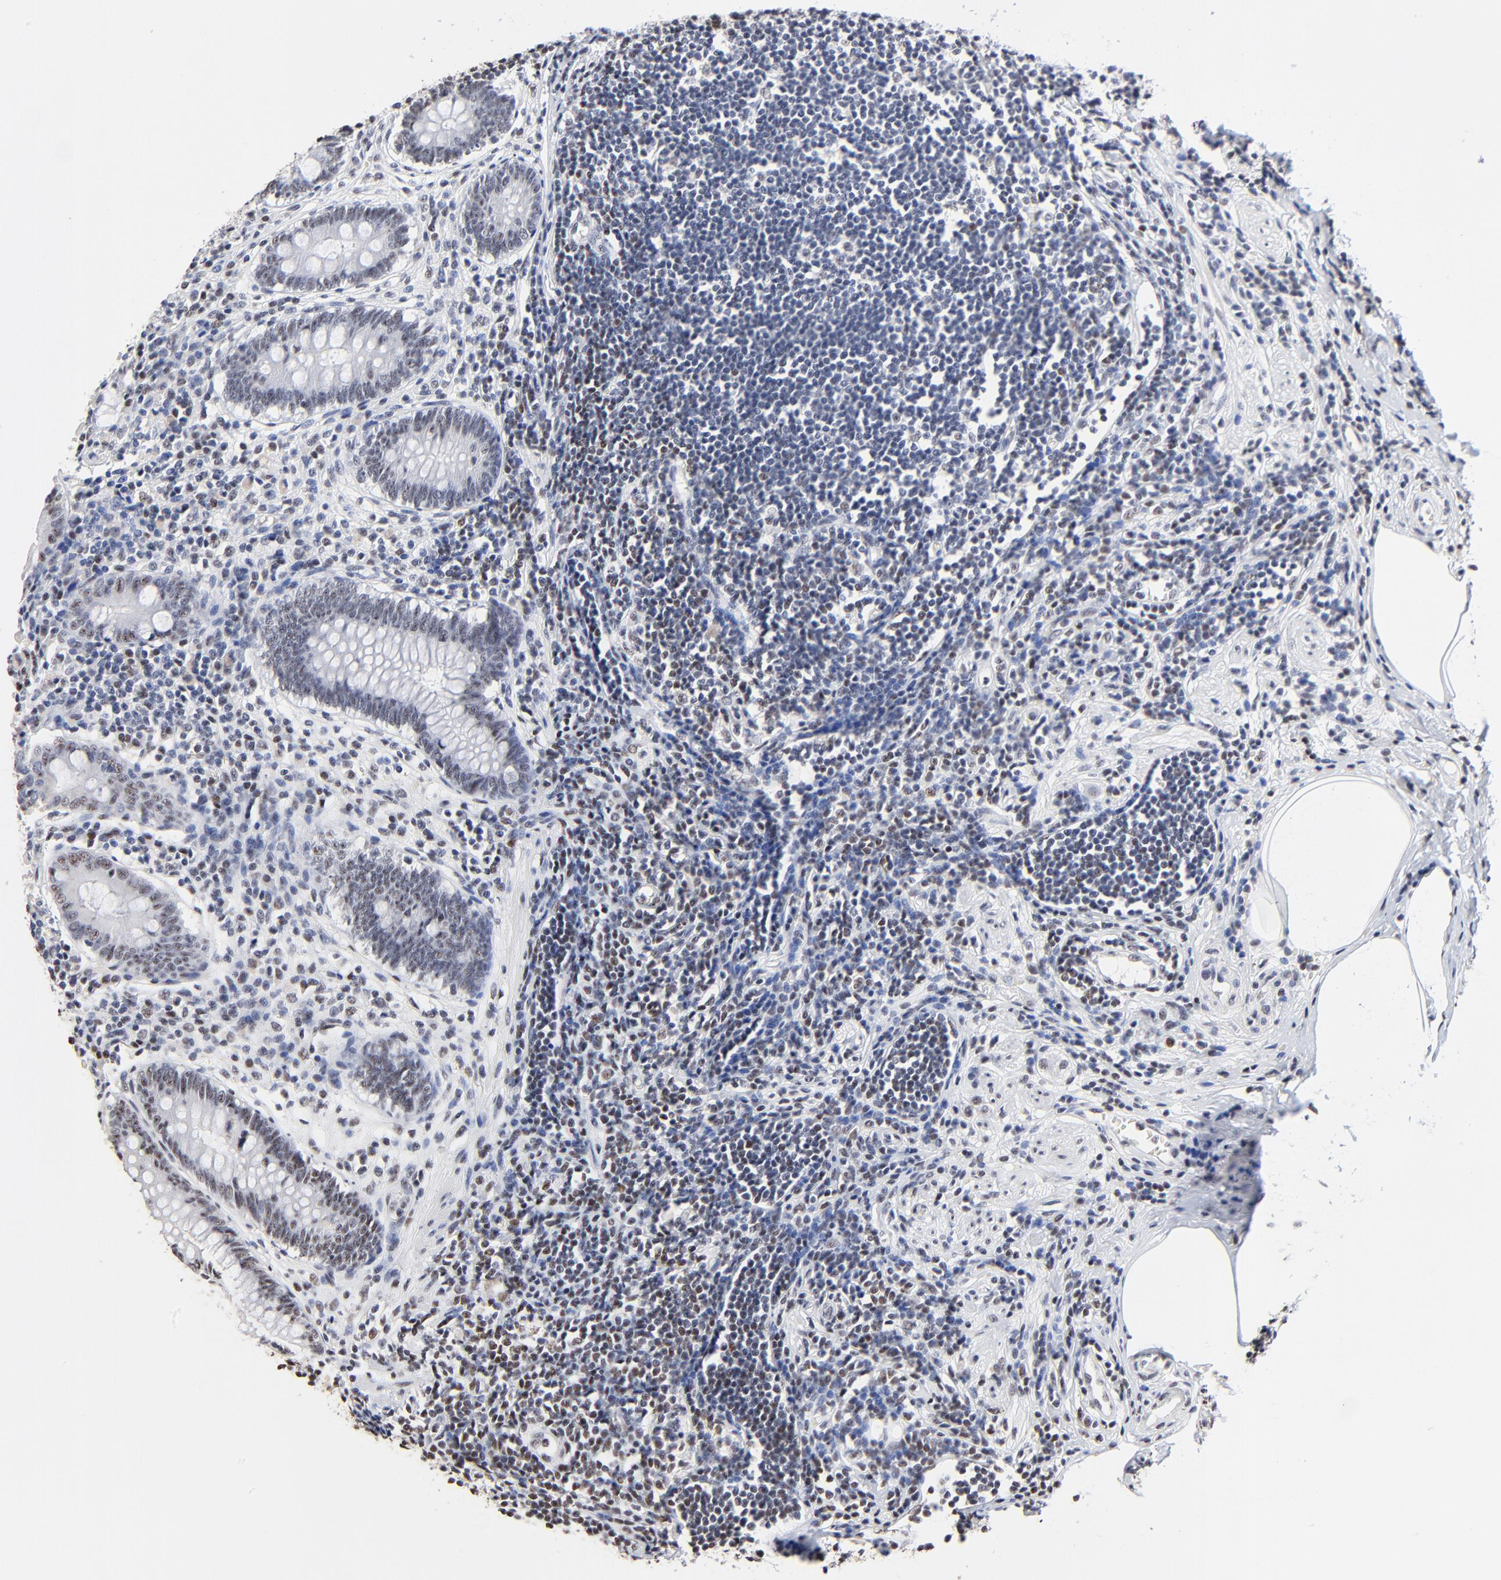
{"staining": {"intensity": "weak", "quantity": "25%-75%", "location": "nuclear"}, "tissue": "appendix", "cell_type": "Glandular cells", "image_type": "normal", "snomed": [{"axis": "morphology", "description": "Normal tissue, NOS"}, {"axis": "topography", "description": "Appendix"}], "caption": "Protein staining by IHC displays weak nuclear positivity in approximately 25%-75% of glandular cells in benign appendix.", "gene": "MBD4", "patient": {"sex": "female", "age": 50}}